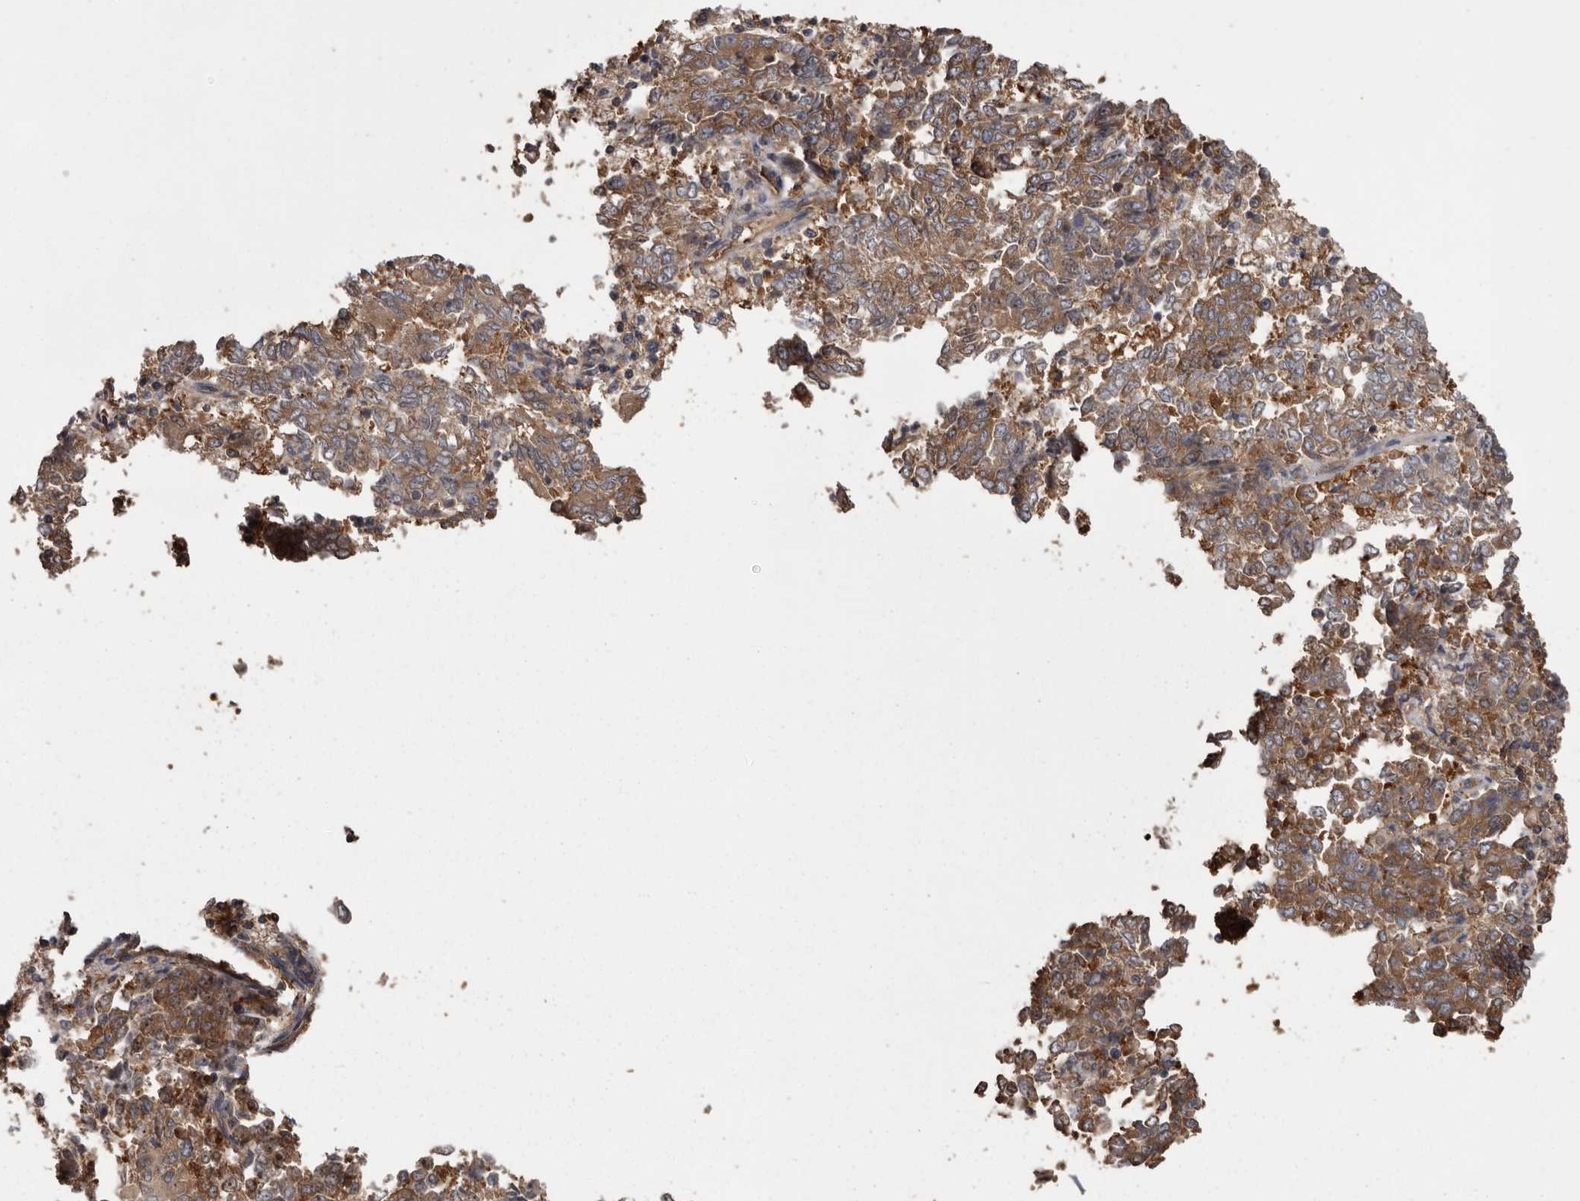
{"staining": {"intensity": "moderate", "quantity": ">75%", "location": "cytoplasmic/membranous"}, "tissue": "endometrial cancer", "cell_type": "Tumor cells", "image_type": "cancer", "snomed": [{"axis": "morphology", "description": "Adenocarcinoma, NOS"}, {"axis": "topography", "description": "Endometrium"}], "caption": "Immunohistochemical staining of endometrial cancer displays moderate cytoplasmic/membranous protein positivity in about >75% of tumor cells. The protein is shown in brown color, while the nuclei are stained blue.", "gene": "DARS1", "patient": {"sex": "female", "age": 80}}